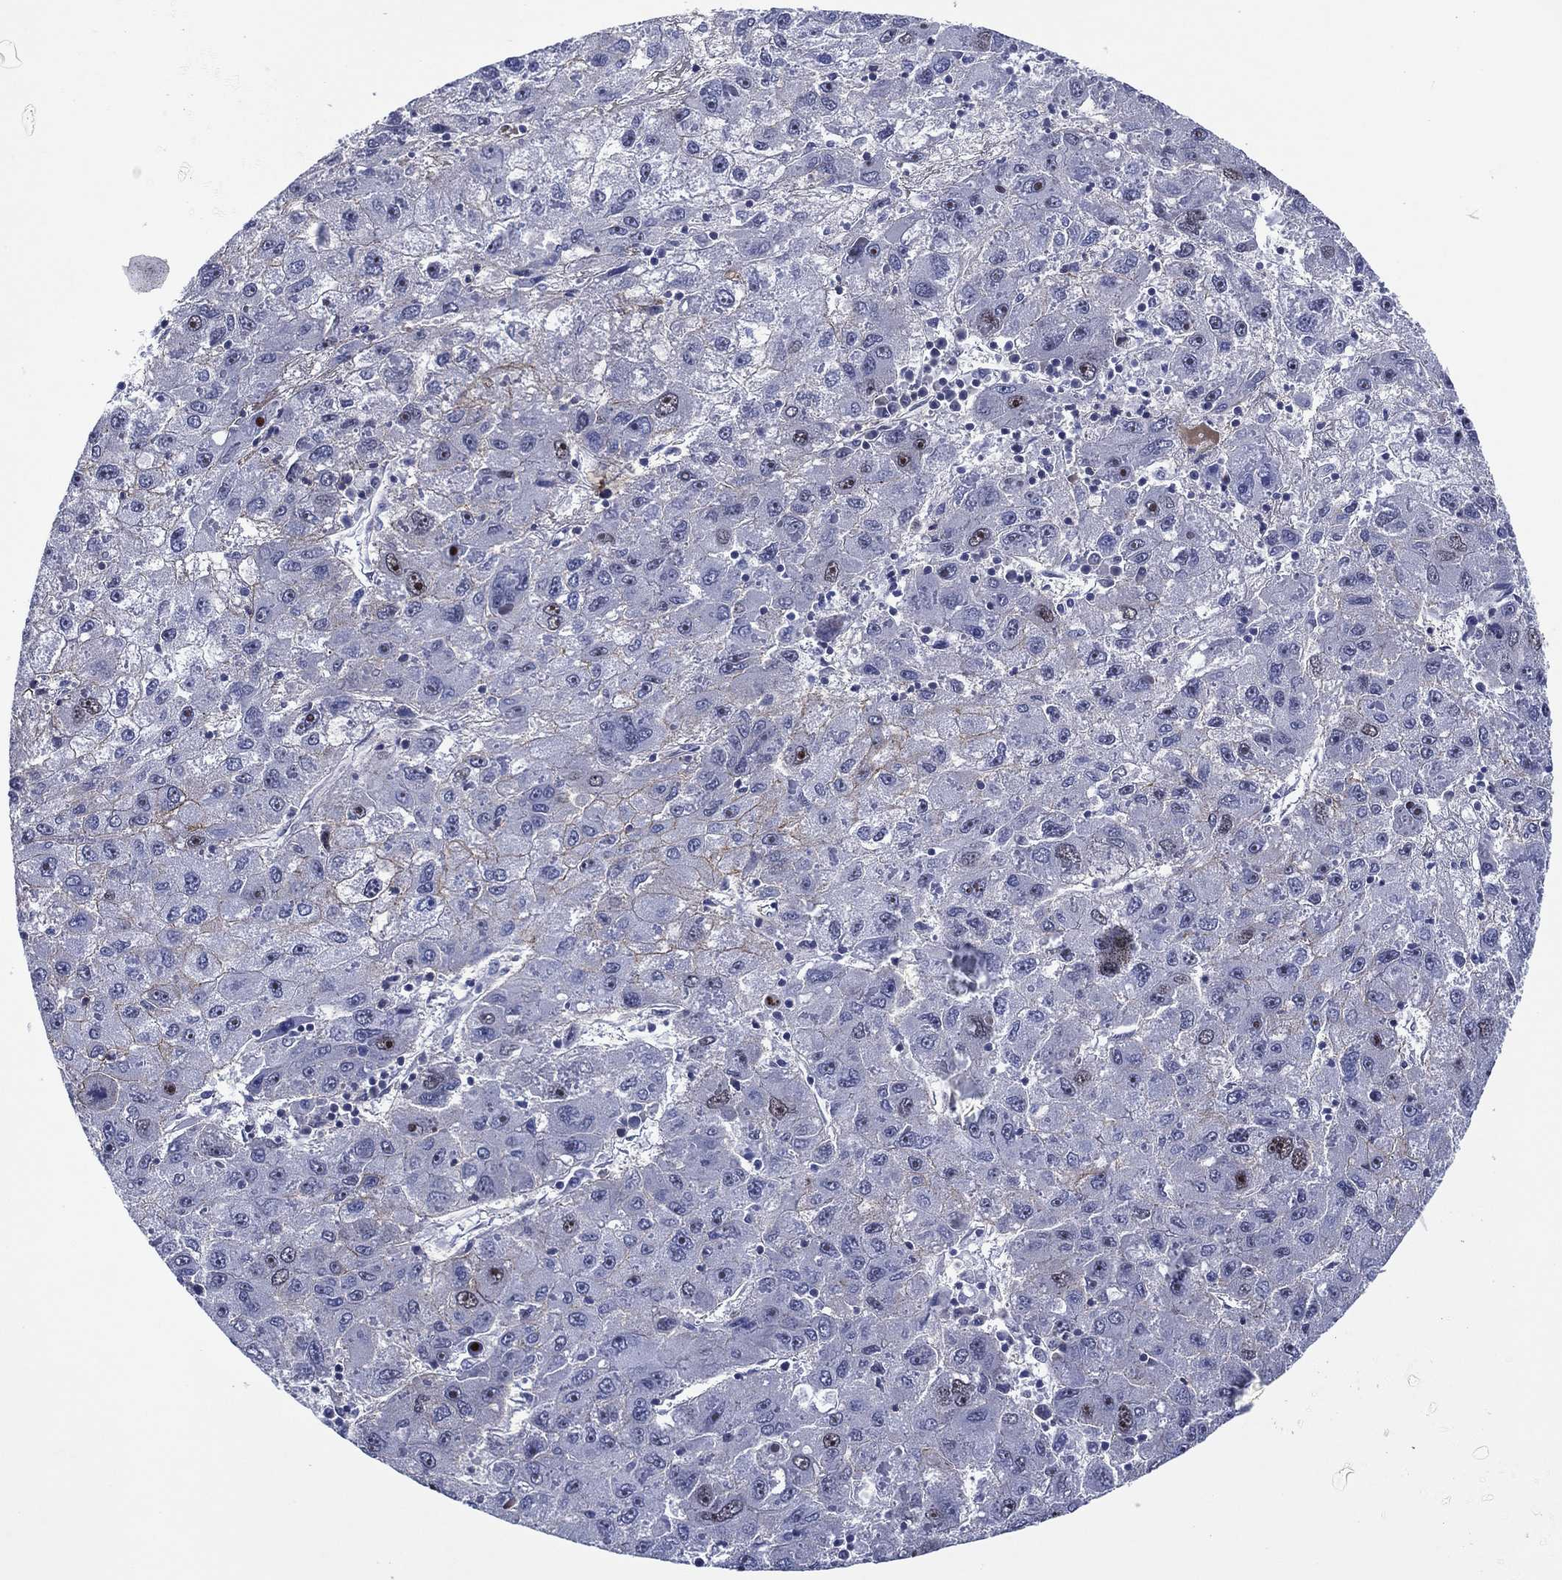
{"staining": {"intensity": "negative", "quantity": "none", "location": "none"}, "tissue": "liver cancer", "cell_type": "Tumor cells", "image_type": "cancer", "snomed": [{"axis": "morphology", "description": "Carcinoma, Hepatocellular, NOS"}, {"axis": "topography", "description": "Liver"}], "caption": "Immunohistochemistry histopathology image of neoplastic tissue: human liver hepatocellular carcinoma stained with DAB exhibits no significant protein expression in tumor cells.", "gene": "GATA6", "patient": {"sex": "male", "age": 75}}